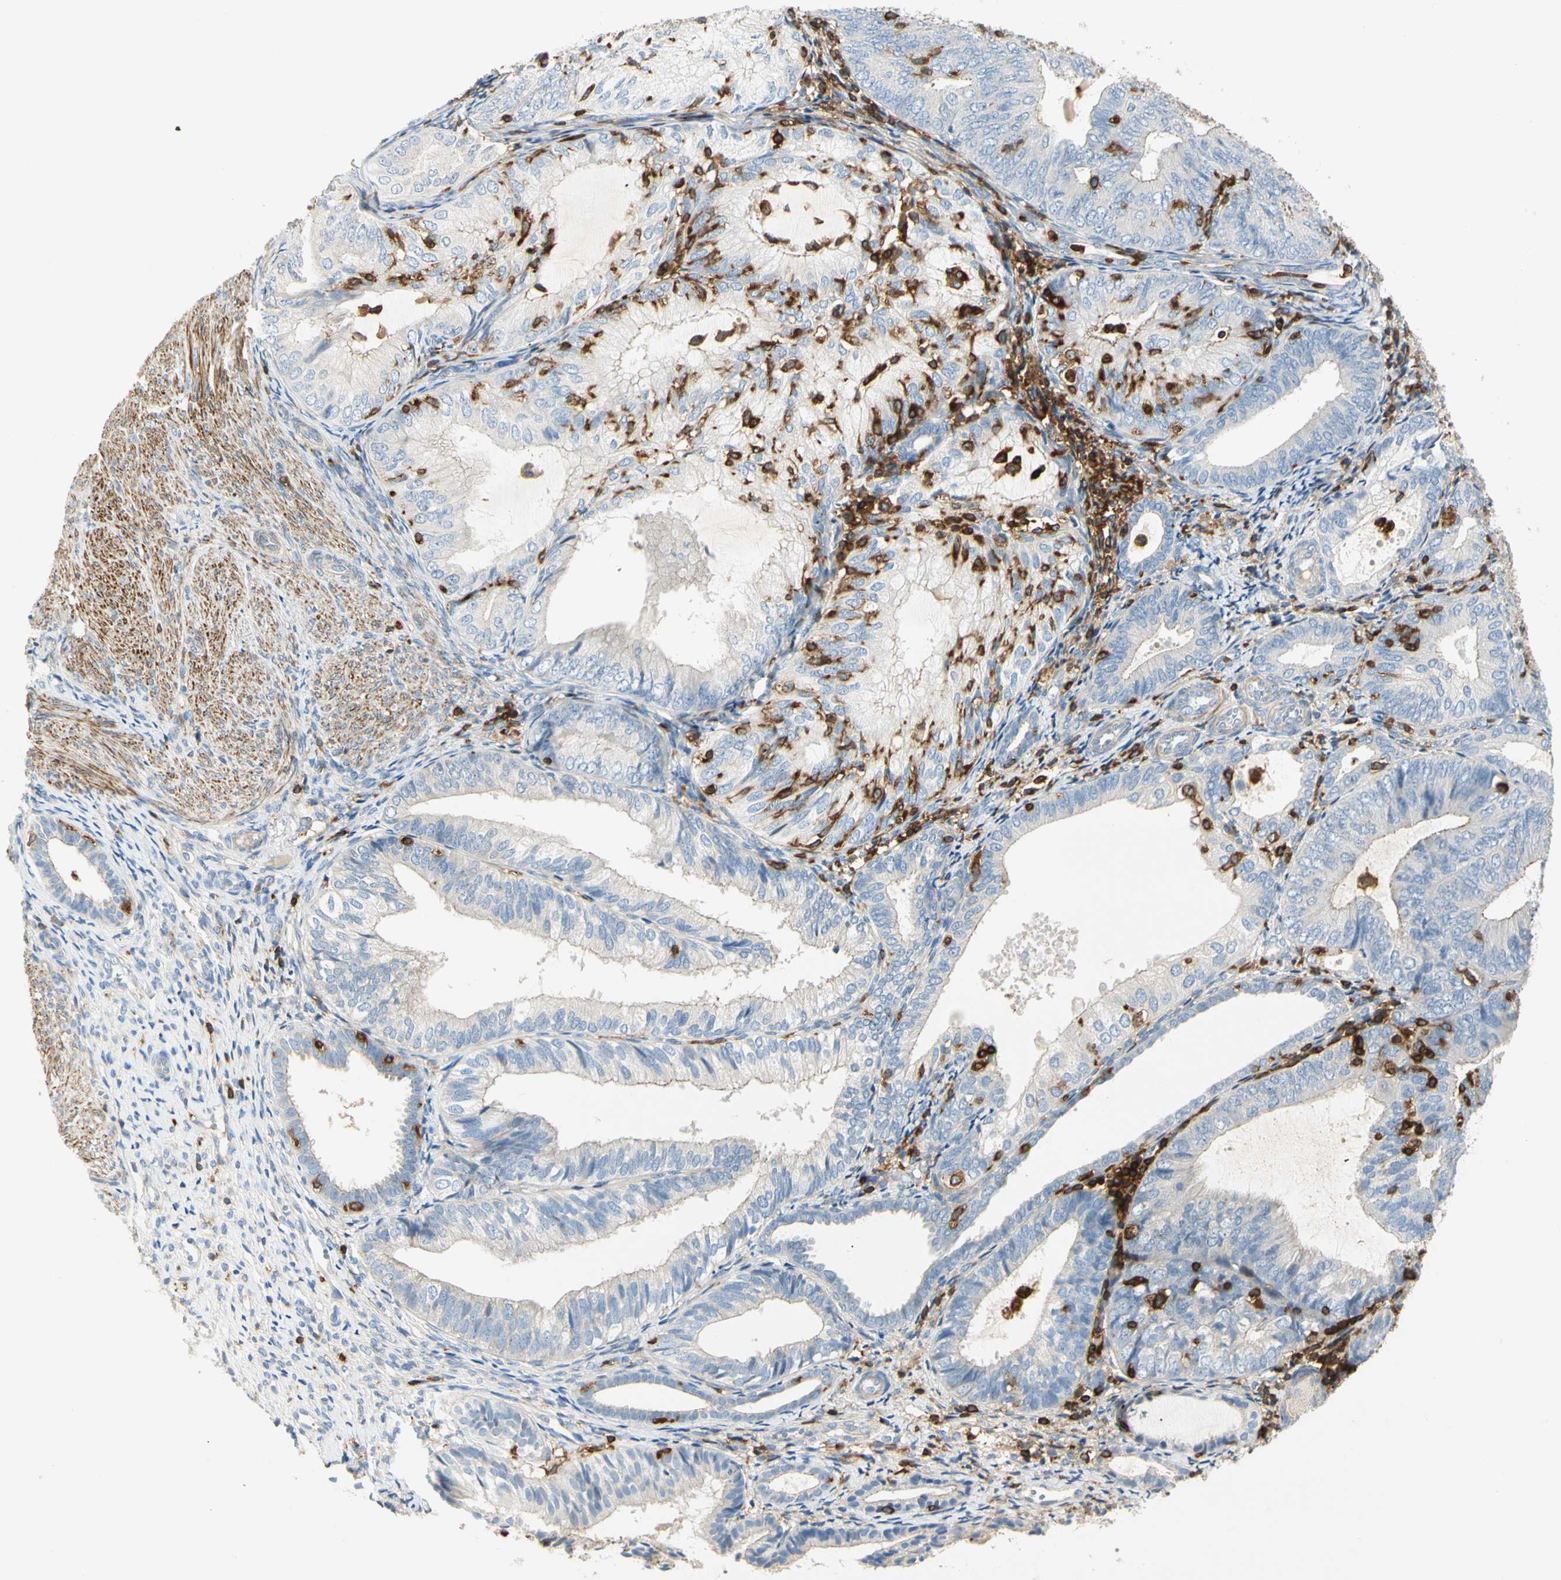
{"staining": {"intensity": "negative", "quantity": "none", "location": "none"}, "tissue": "endometrial cancer", "cell_type": "Tumor cells", "image_type": "cancer", "snomed": [{"axis": "morphology", "description": "Adenocarcinoma, NOS"}, {"axis": "topography", "description": "Endometrium"}], "caption": "High power microscopy photomicrograph of an immunohistochemistry micrograph of adenocarcinoma (endometrial), revealing no significant expression in tumor cells.", "gene": "FMNL1", "patient": {"sex": "female", "age": 81}}